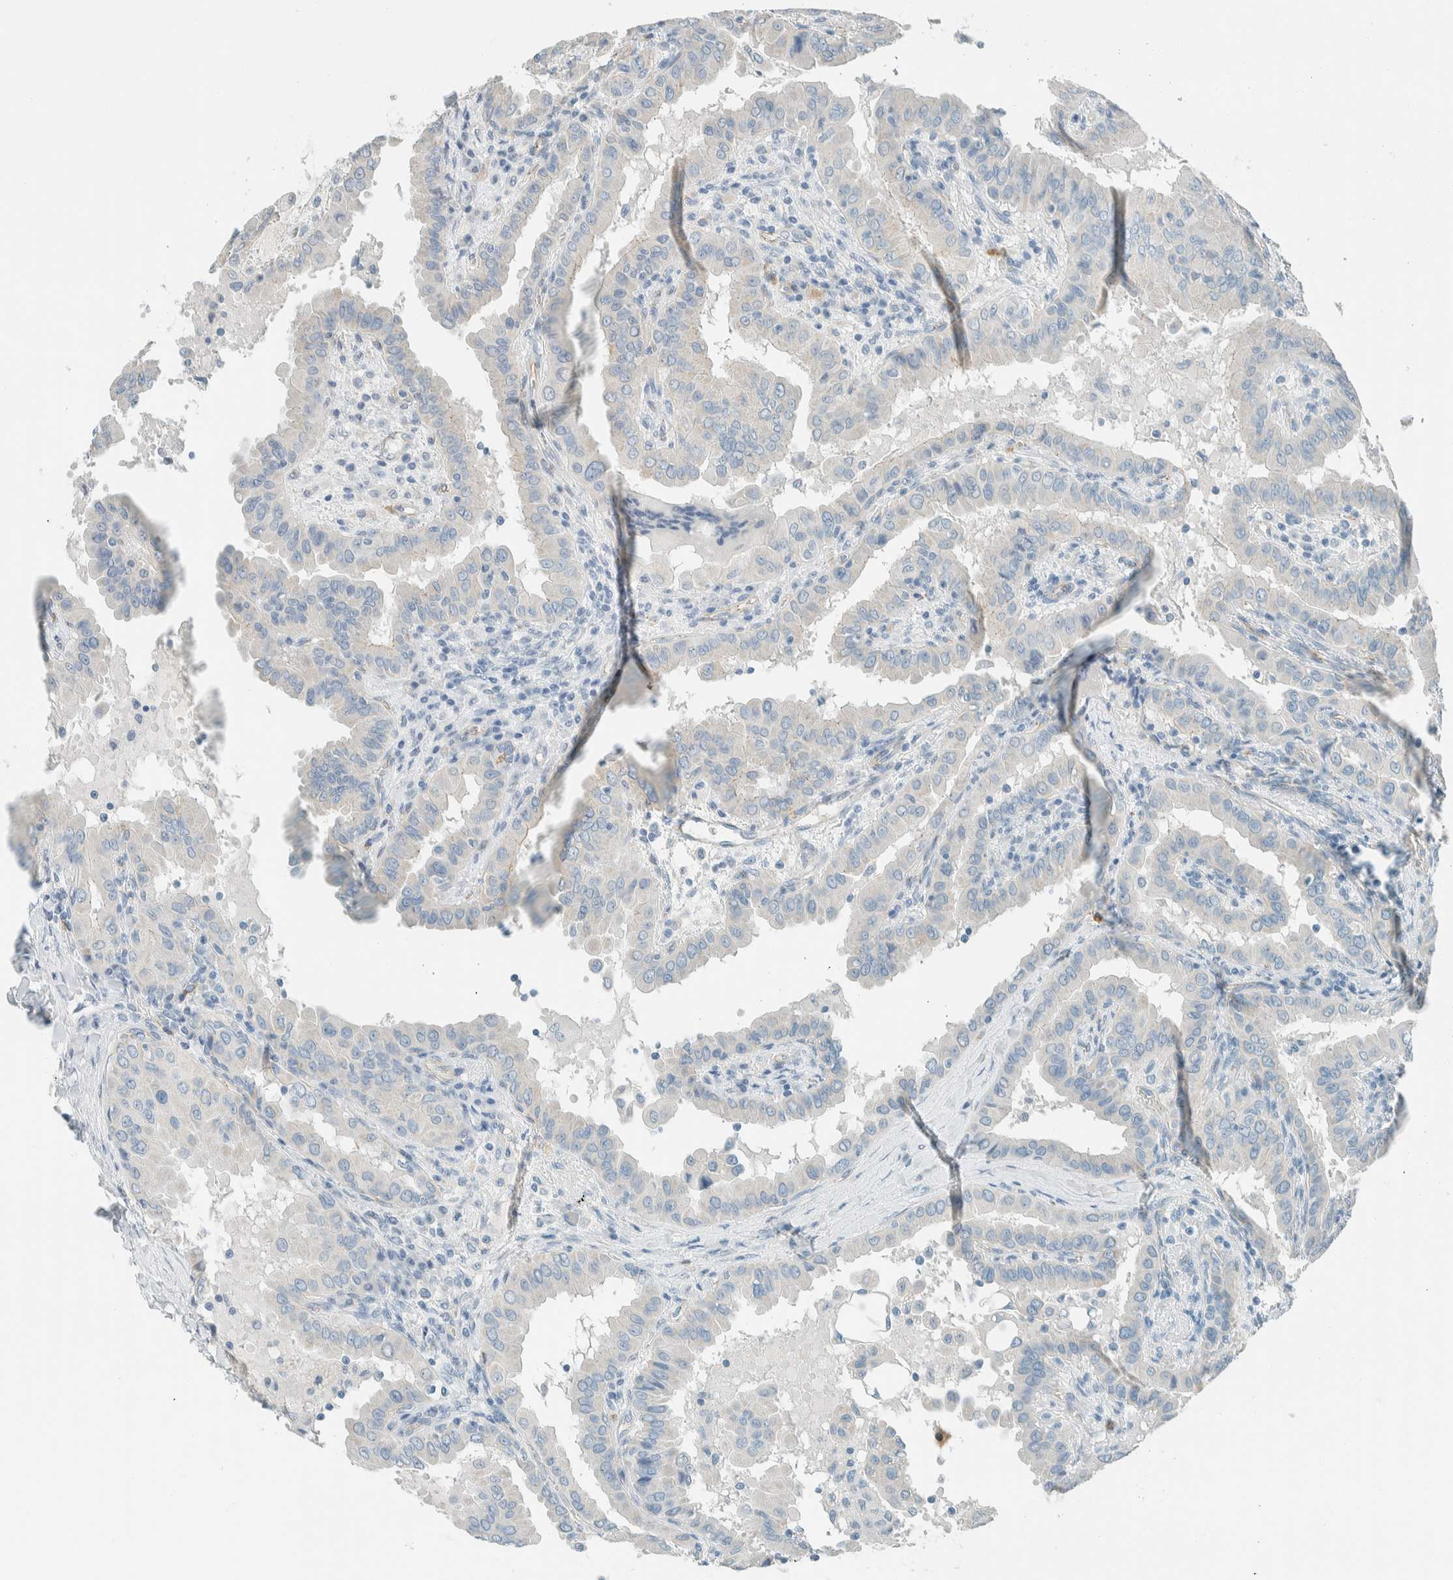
{"staining": {"intensity": "negative", "quantity": "none", "location": "none"}, "tissue": "thyroid cancer", "cell_type": "Tumor cells", "image_type": "cancer", "snomed": [{"axis": "morphology", "description": "Papillary adenocarcinoma, NOS"}, {"axis": "topography", "description": "Thyroid gland"}], "caption": "Histopathology image shows no significant protein expression in tumor cells of papillary adenocarcinoma (thyroid). (DAB IHC visualized using brightfield microscopy, high magnification).", "gene": "SLFN12", "patient": {"sex": "male", "age": 33}}